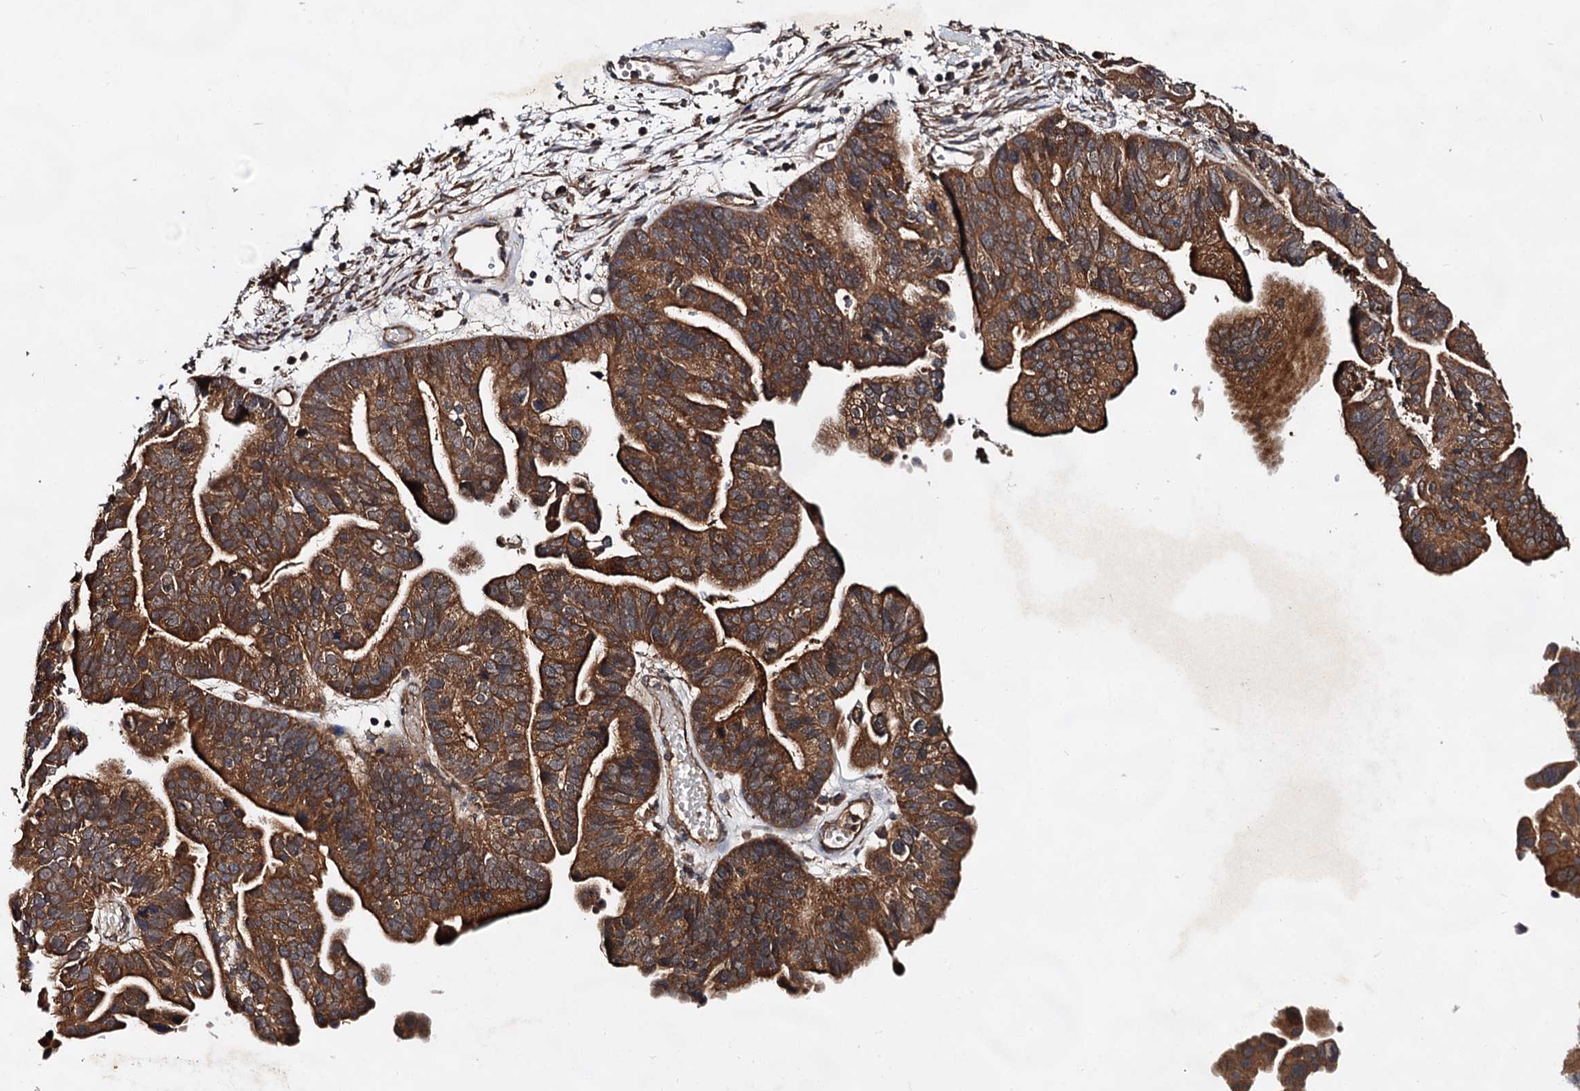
{"staining": {"intensity": "strong", "quantity": ">75%", "location": "cytoplasmic/membranous"}, "tissue": "ovarian cancer", "cell_type": "Tumor cells", "image_type": "cancer", "snomed": [{"axis": "morphology", "description": "Cystadenocarcinoma, serous, NOS"}, {"axis": "topography", "description": "Ovary"}], "caption": "Immunohistochemistry (IHC) image of neoplastic tissue: ovarian serous cystadenocarcinoma stained using IHC reveals high levels of strong protein expression localized specifically in the cytoplasmic/membranous of tumor cells, appearing as a cytoplasmic/membranous brown color.", "gene": "TEX9", "patient": {"sex": "female", "age": 56}}